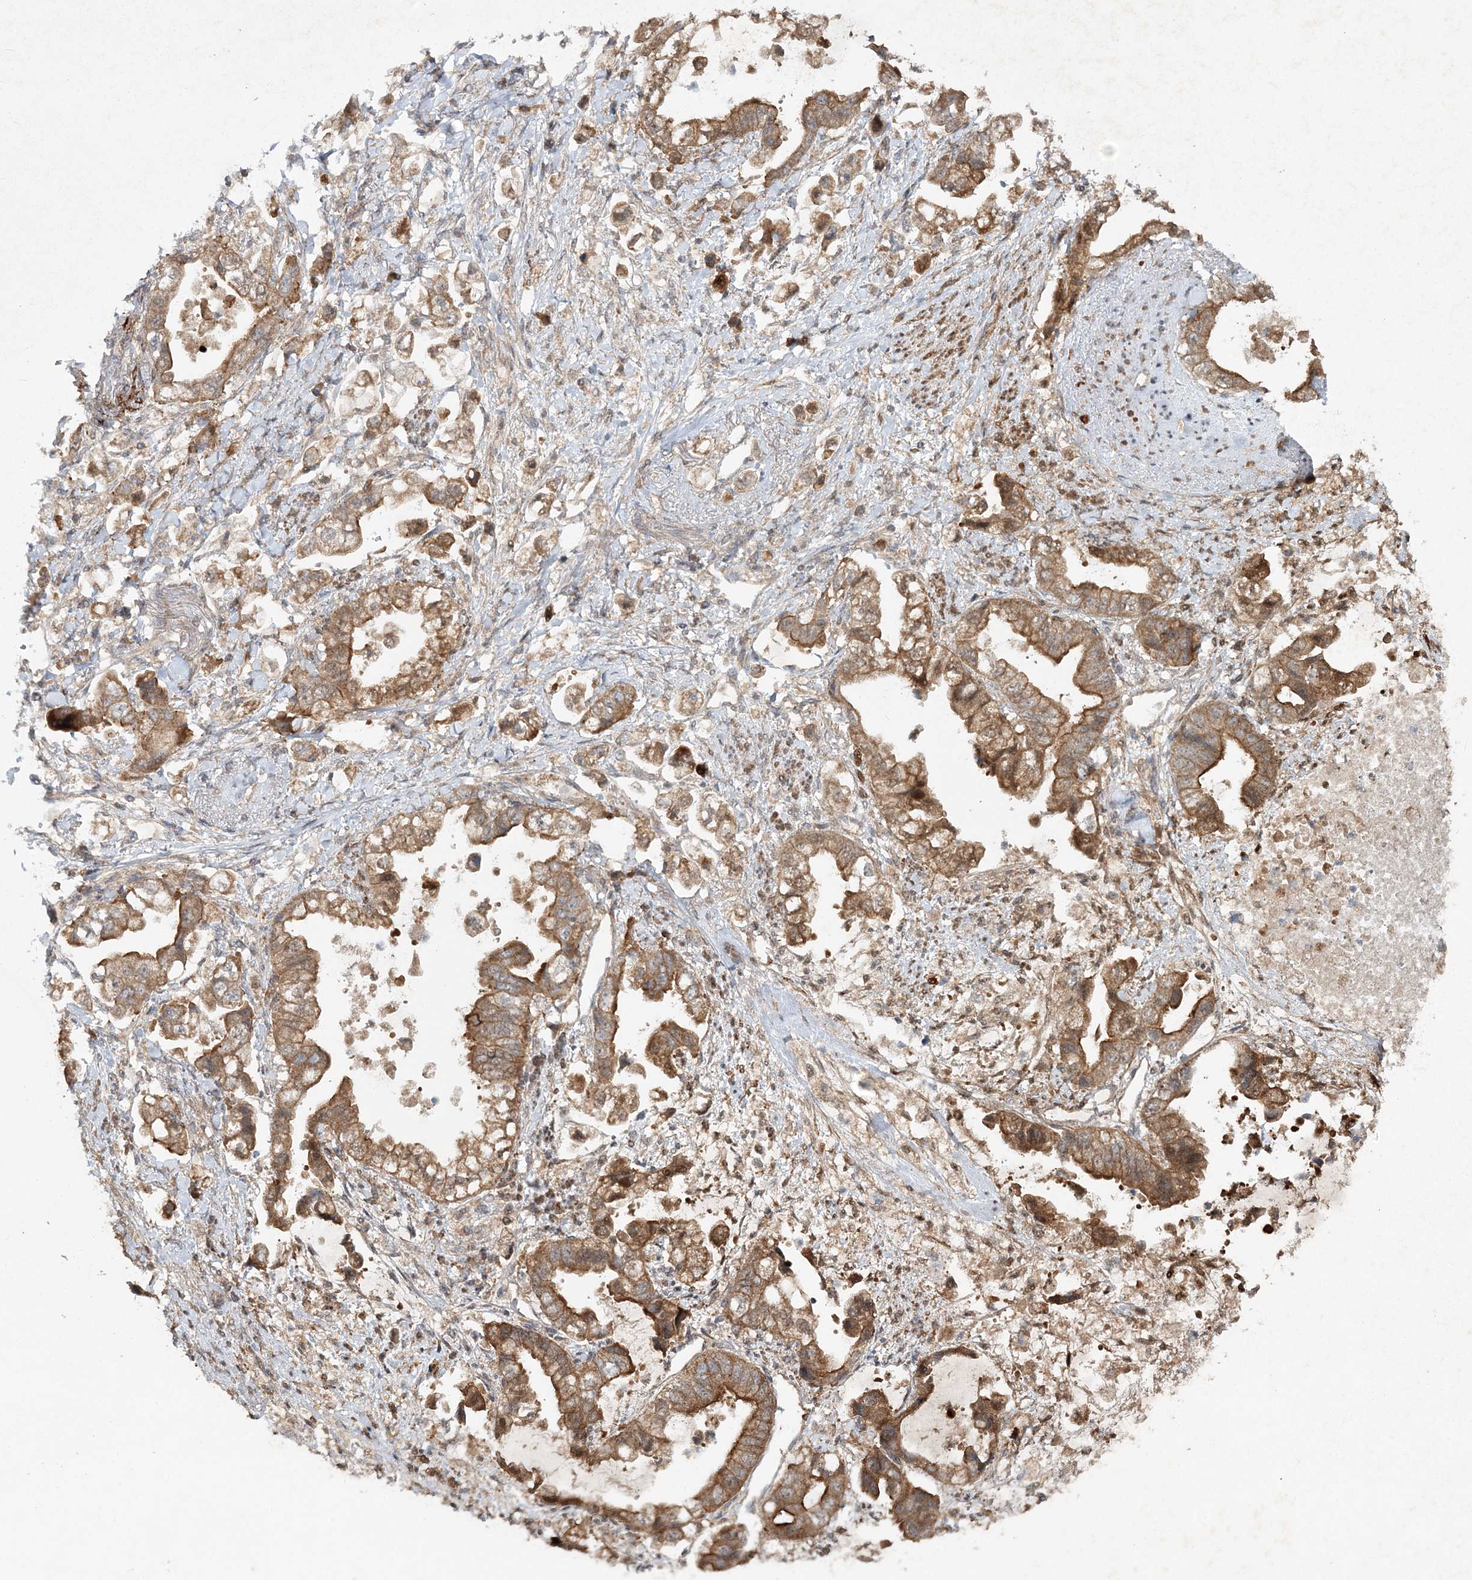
{"staining": {"intensity": "moderate", "quantity": ">75%", "location": "cytoplasmic/membranous"}, "tissue": "stomach cancer", "cell_type": "Tumor cells", "image_type": "cancer", "snomed": [{"axis": "morphology", "description": "Adenocarcinoma, NOS"}, {"axis": "topography", "description": "Stomach"}], "caption": "IHC (DAB) staining of stomach cancer shows moderate cytoplasmic/membranous protein positivity in approximately >75% of tumor cells.", "gene": "MOCS2", "patient": {"sex": "male", "age": 62}}